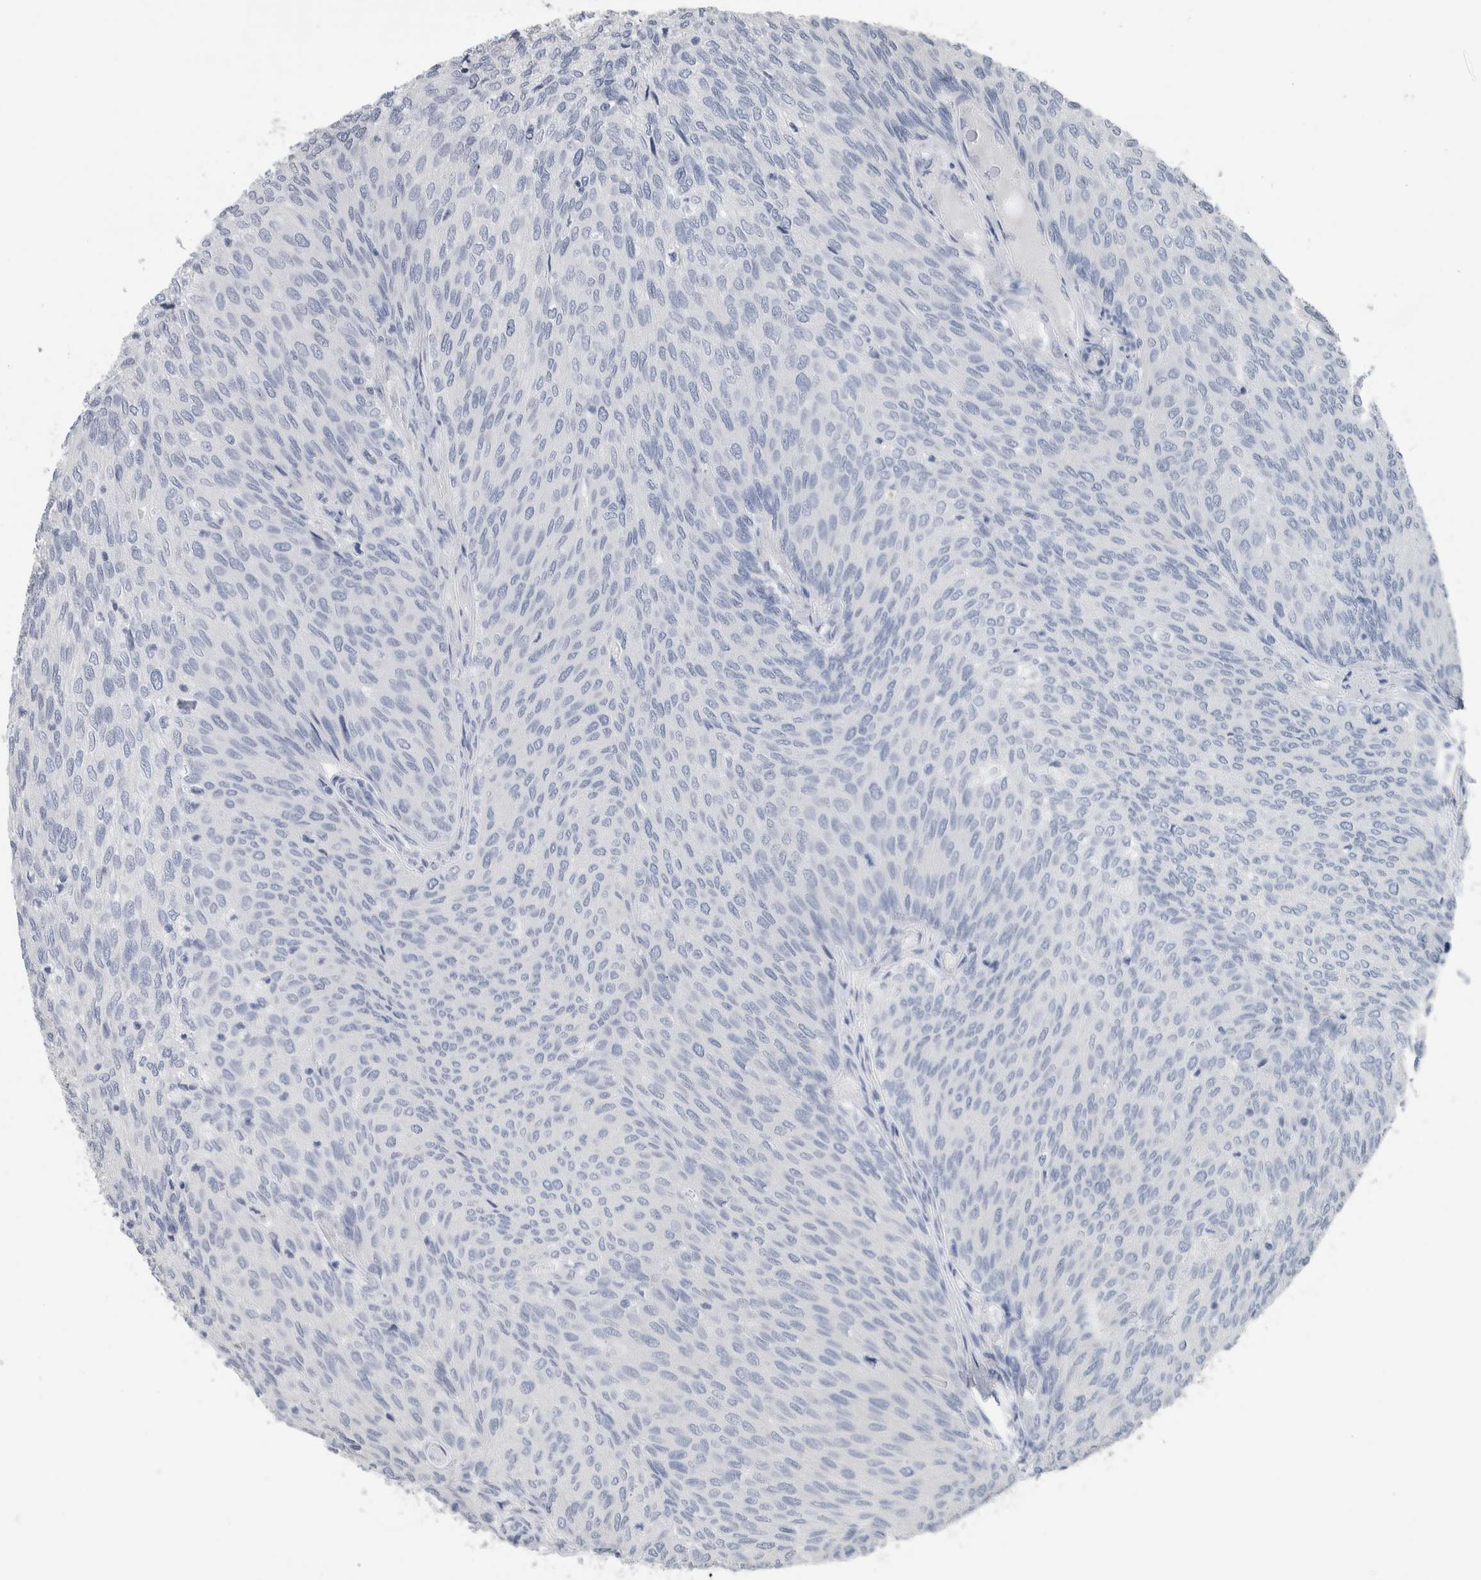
{"staining": {"intensity": "negative", "quantity": "none", "location": "none"}, "tissue": "urothelial cancer", "cell_type": "Tumor cells", "image_type": "cancer", "snomed": [{"axis": "morphology", "description": "Urothelial carcinoma, Low grade"}, {"axis": "topography", "description": "Urinary bladder"}], "caption": "This is an IHC micrograph of low-grade urothelial carcinoma. There is no positivity in tumor cells.", "gene": "NEFM", "patient": {"sex": "female", "age": 79}}